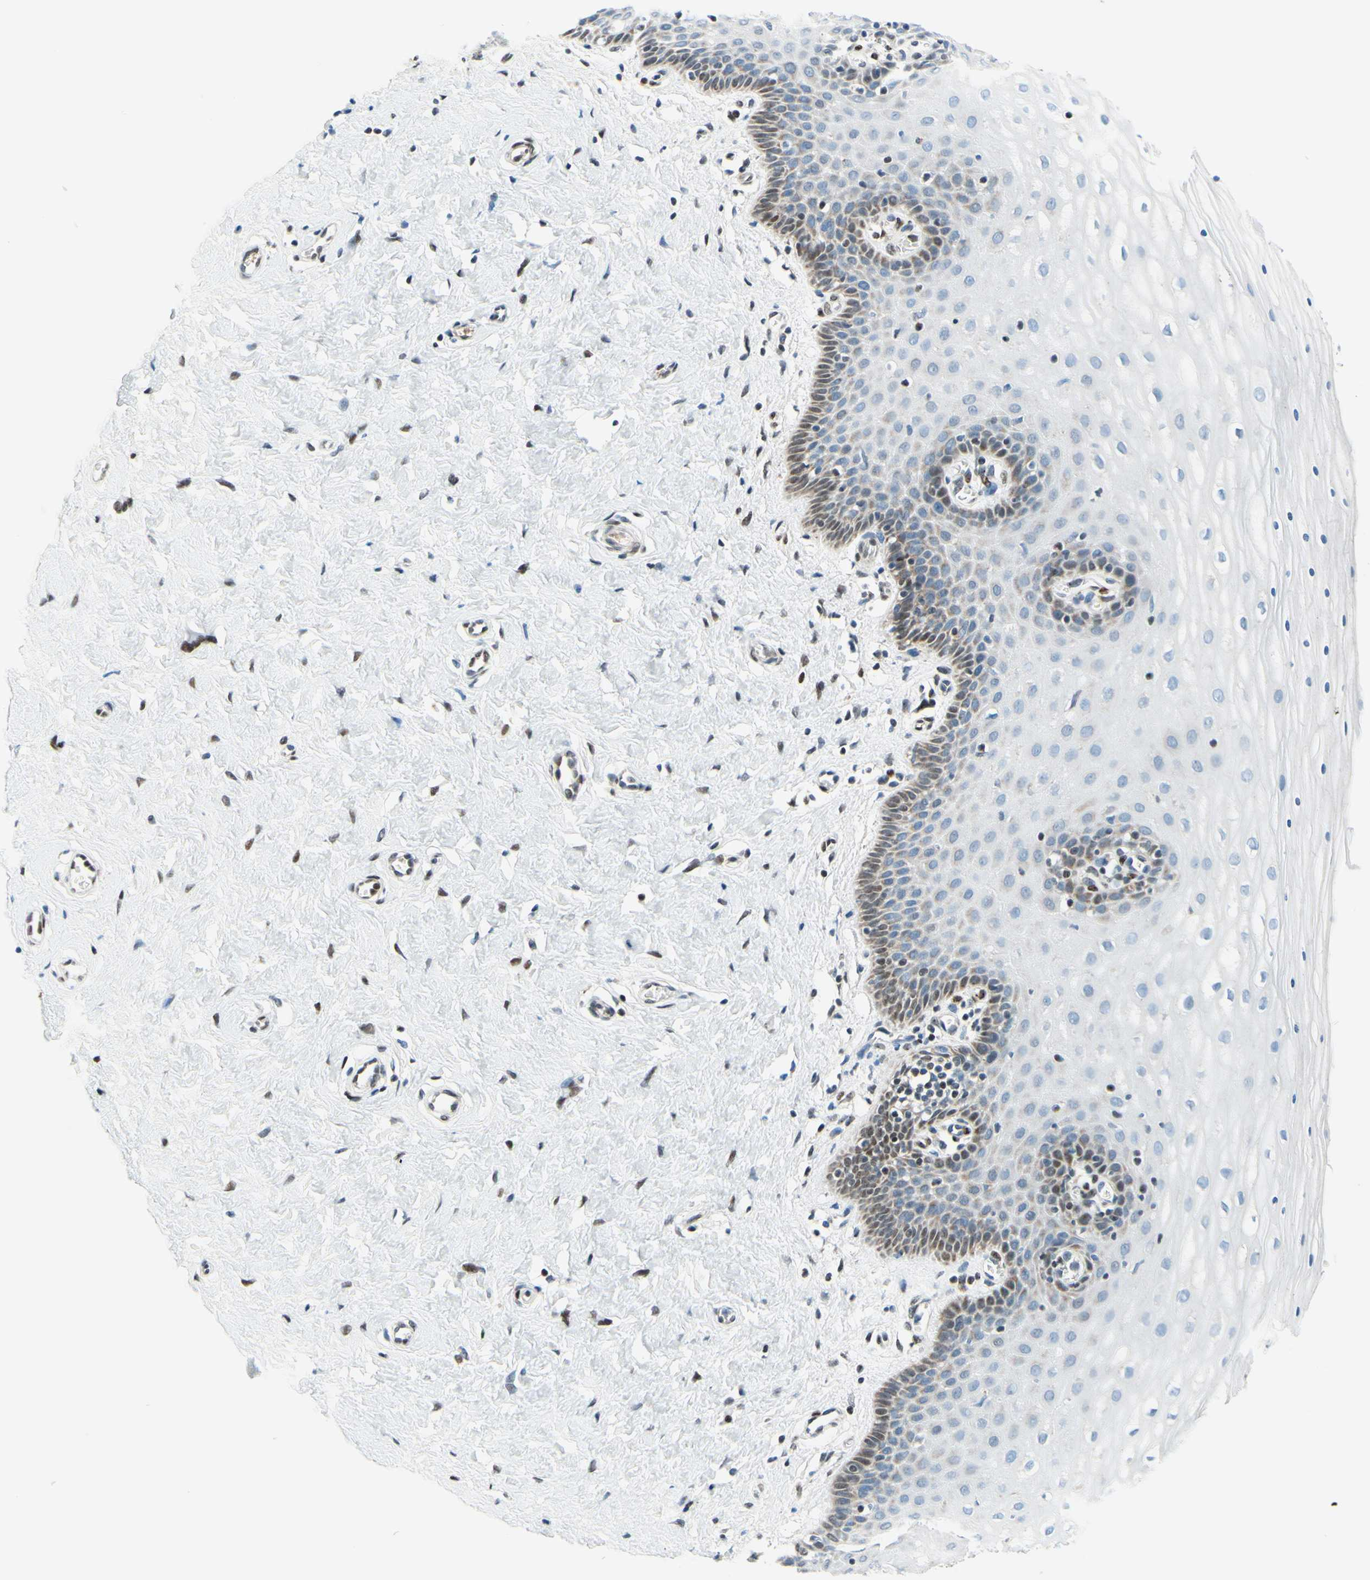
{"staining": {"intensity": "moderate", "quantity": ">75%", "location": "nuclear"}, "tissue": "cervix", "cell_type": "Glandular cells", "image_type": "normal", "snomed": [{"axis": "morphology", "description": "Normal tissue, NOS"}, {"axis": "topography", "description": "Cervix"}], "caption": "Unremarkable cervix exhibits moderate nuclear positivity in approximately >75% of glandular cells, visualized by immunohistochemistry.", "gene": "CBX7", "patient": {"sex": "female", "age": 55}}